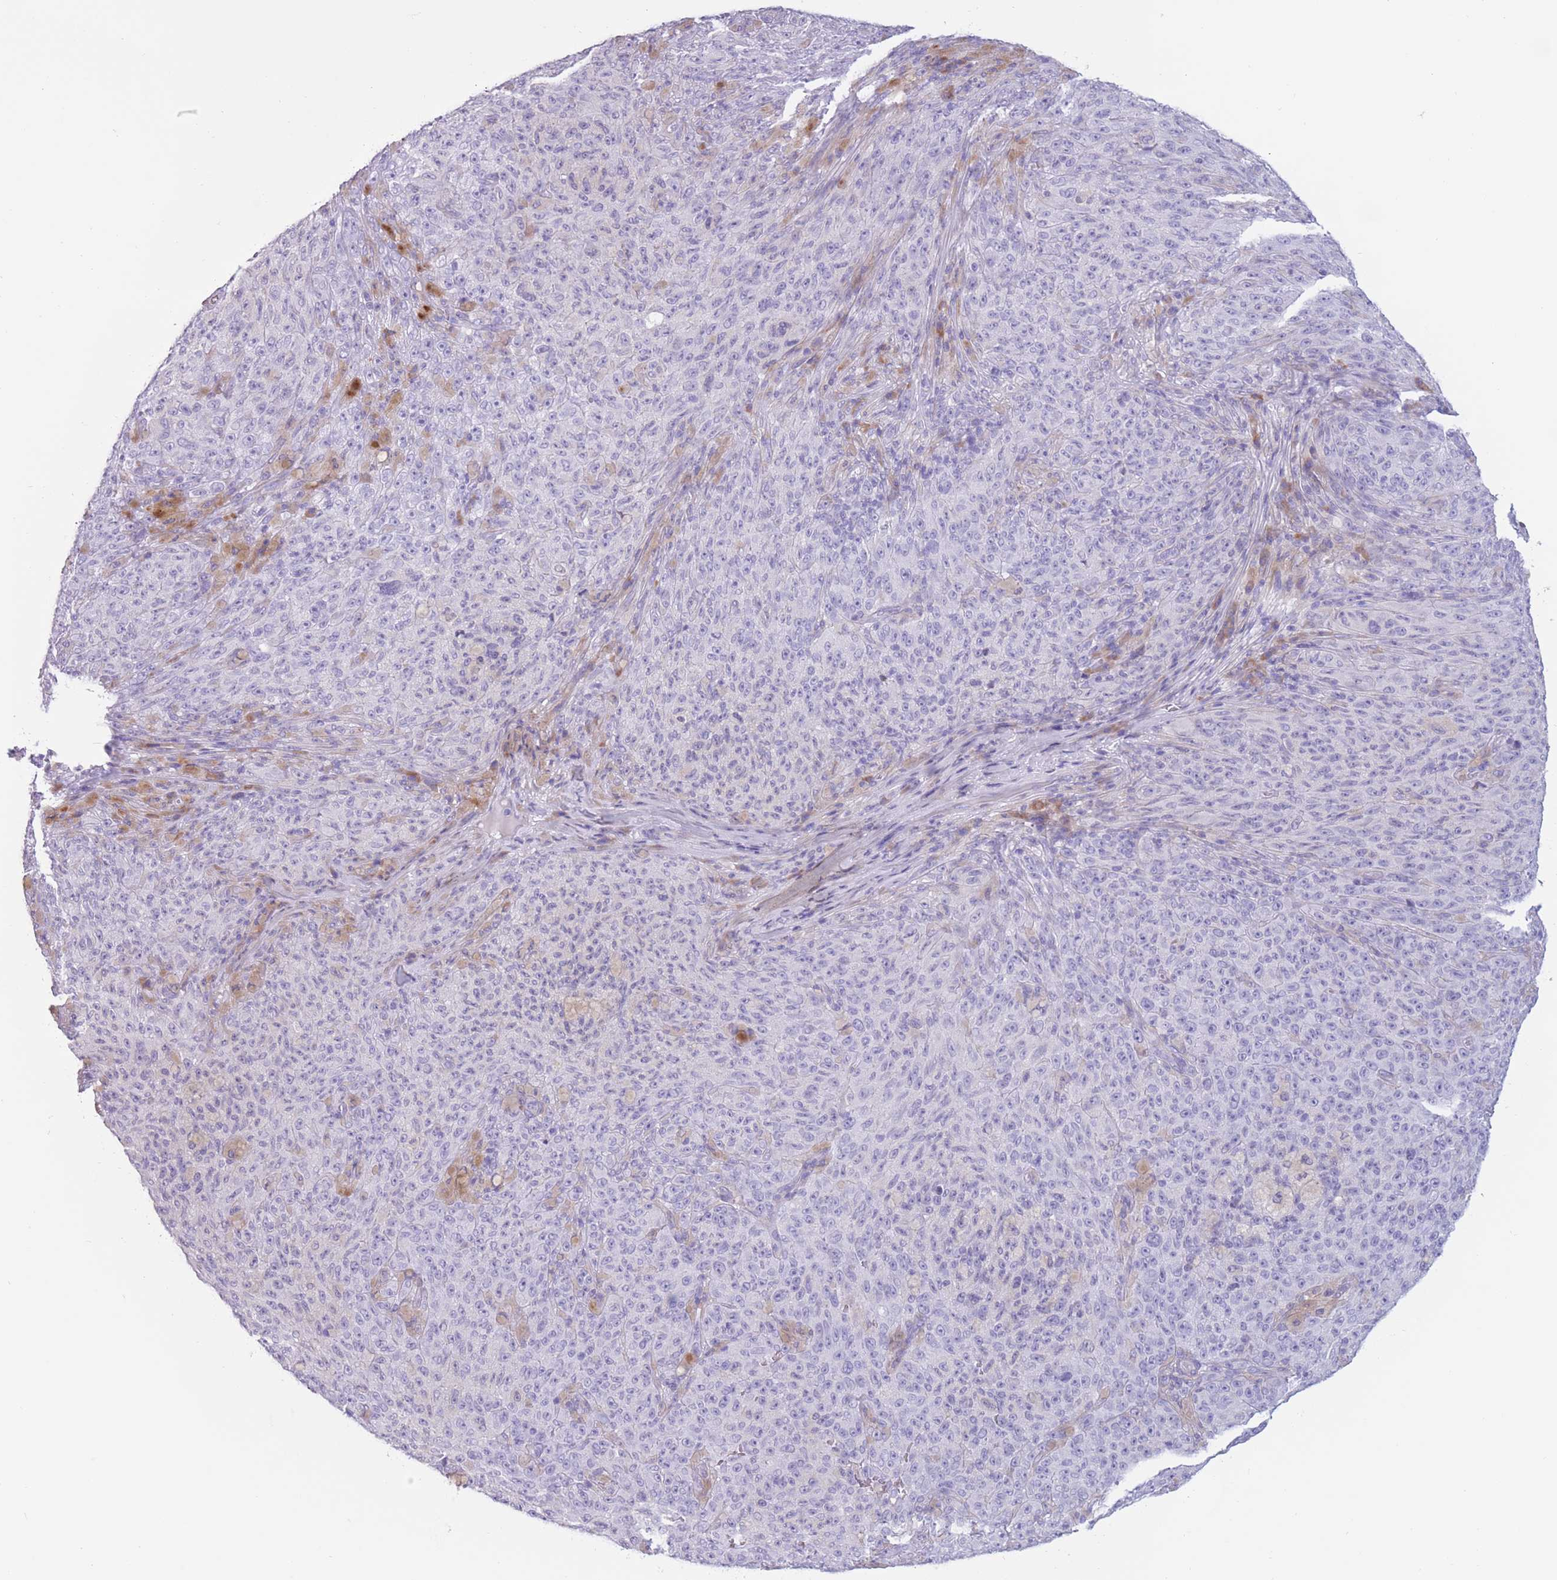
{"staining": {"intensity": "negative", "quantity": "none", "location": "none"}, "tissue": "melanoma", "cell_type": "Tumor cells", "image_type": "cancer", "snomed": [{"axis": "morphology", "description": "Malignant melanoma, NOS"}, {"axis": "topography", "description": "Skin"}], "caption": "Melanoma was stained to show a protein in brown. There is no significant staining in tumor cells.", "gene": "COL27A1", "patient": {"sex": "female", "age": 82}}